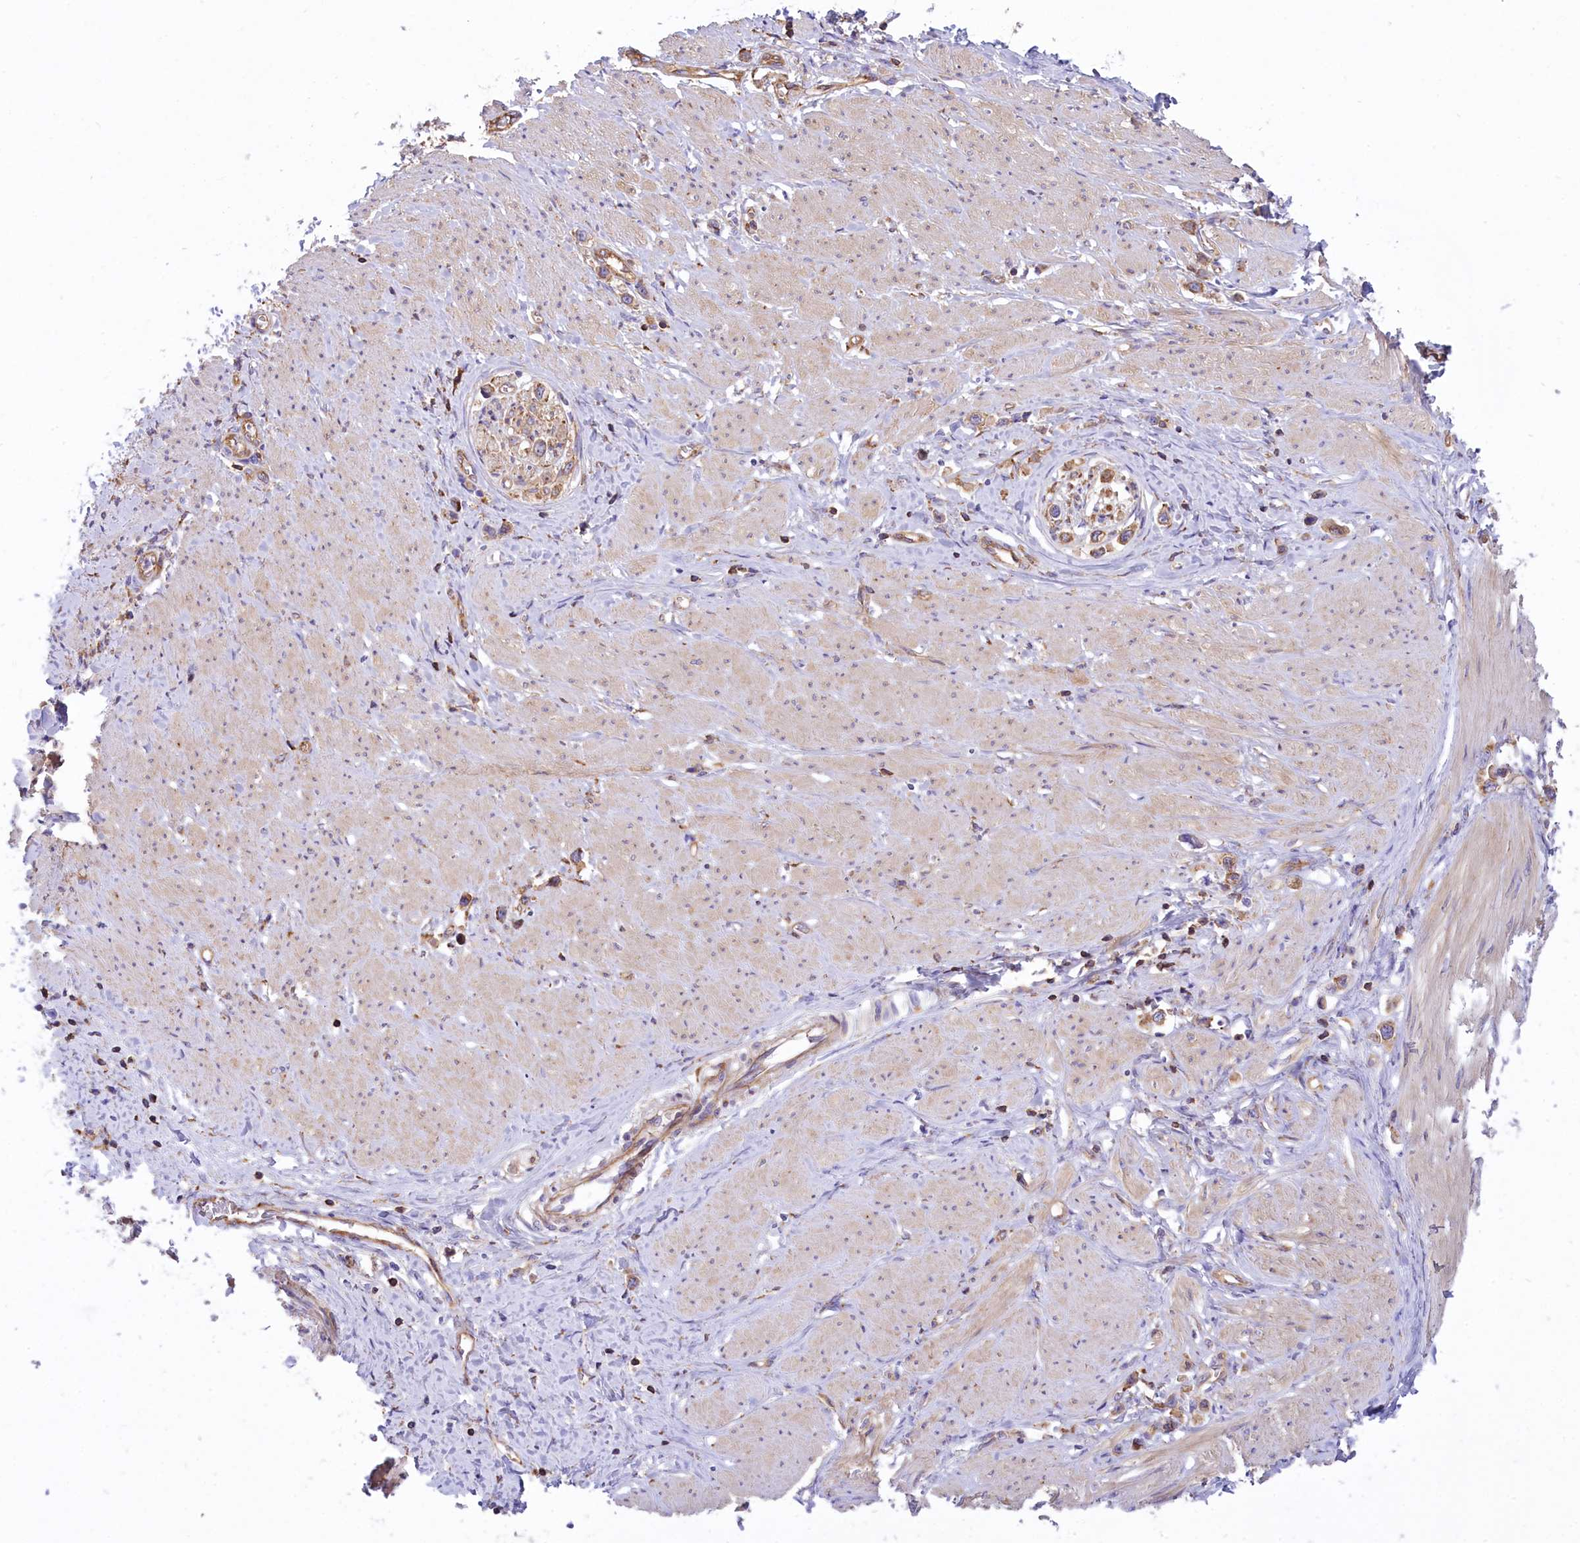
{"staining": {"intensity": "moderate", "quantity": ">75%", "location": "cytoplasmic/membranous"}, "tissue": "stomach cancer", "cell_type": "Tumor cells", "image_type": "cancer", "snomed": [{"axis": "morphology", "description": "Adenocarcinoma, NOS"}, {"axis": "topography", "description": "Stomach"}], "caption": "A medium amount of moderate cytoplasmic/membranous expression is present in about >75% of tumor cells in stomach cancer (adenocarcinoma) tissue.", "gene": "SEPTIN9", "patient": {"sex": "female", "age": 65}}